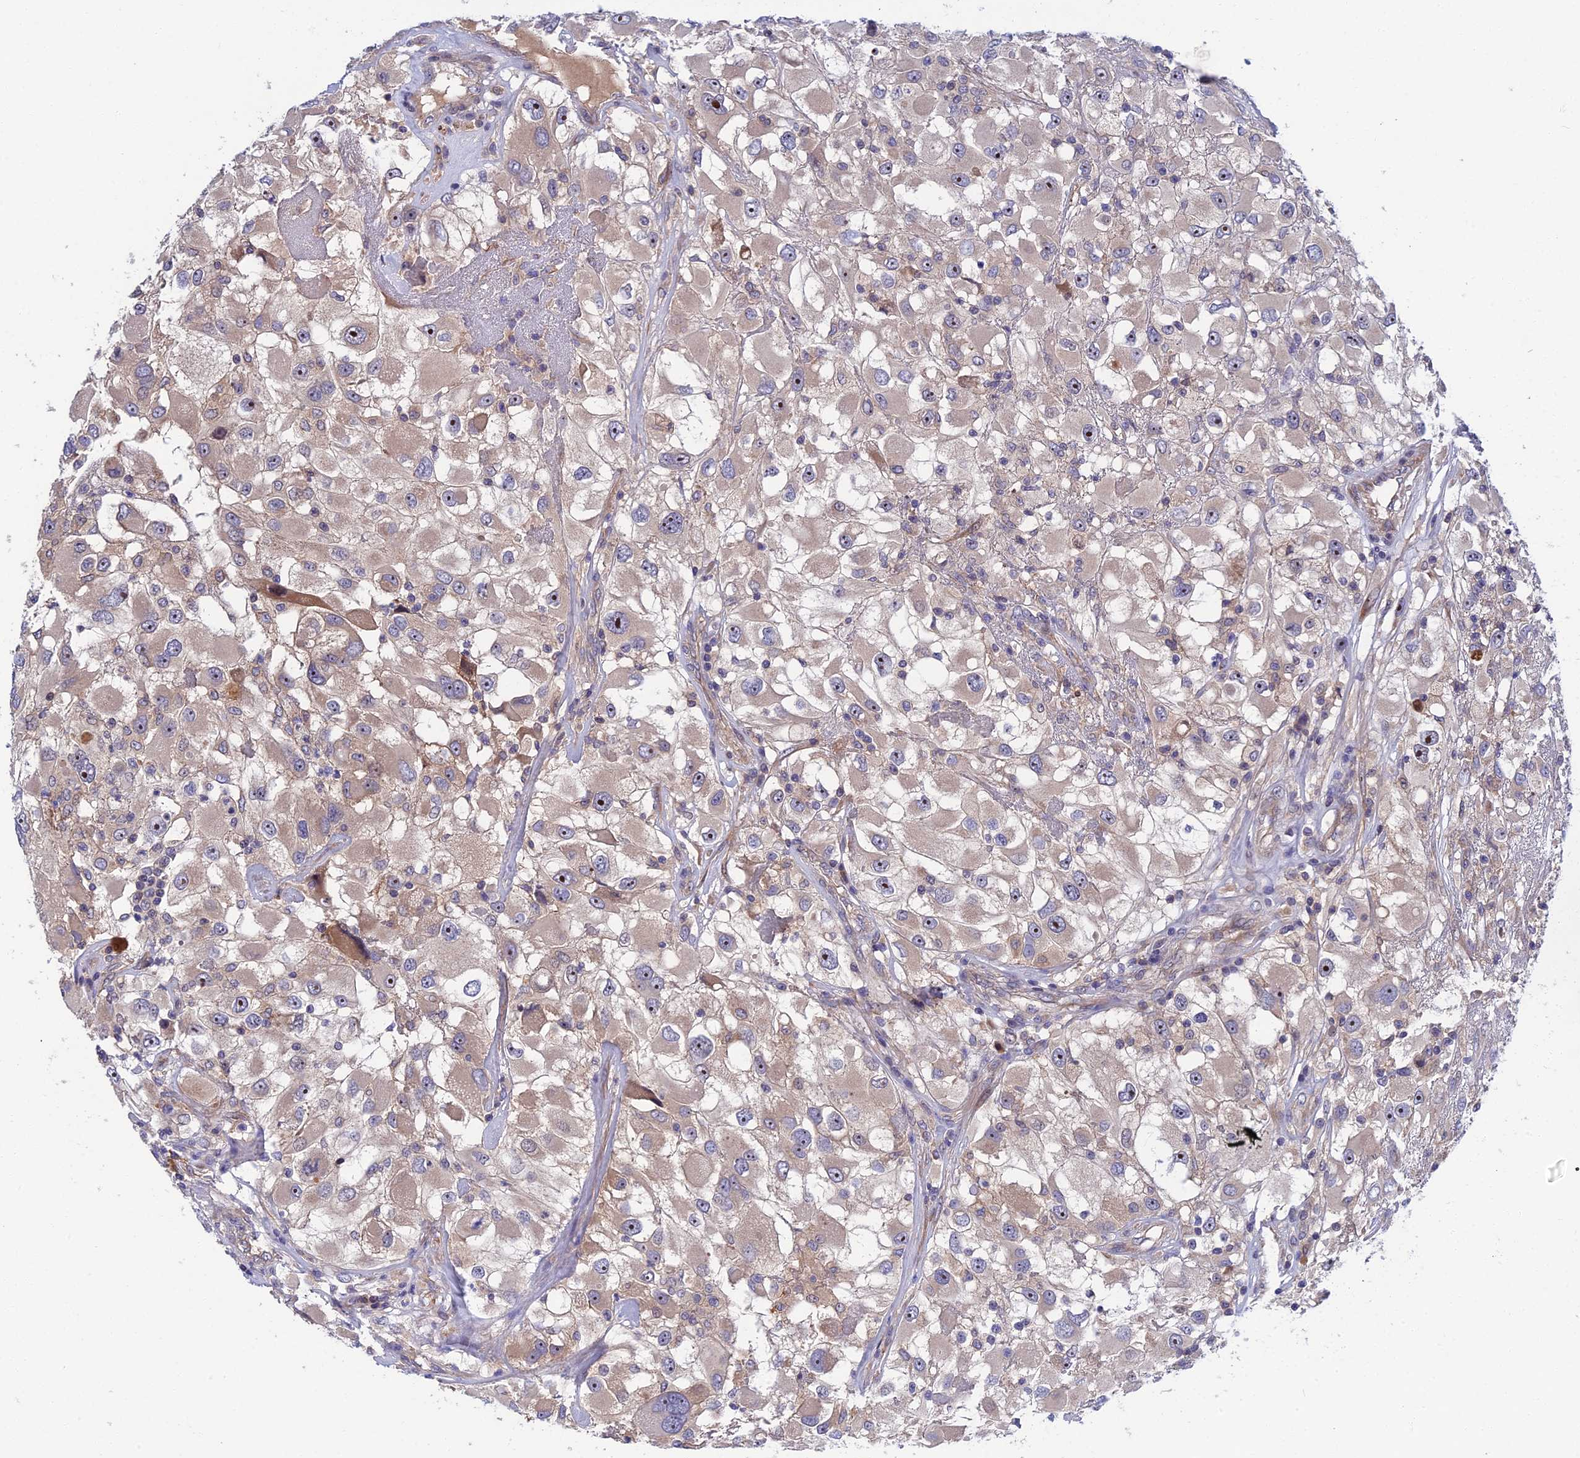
{"staining": {"intensity": "weak", "quantity": "<25%", "location": "cytoplasmic/membranous"}, "tissue": "renal cancer", "cell_type": "Tumor cells", "image_type": "cancer", "snomed": [{"axis": "morphology", "description": "Adenocarcinoma, NOS"}, {"axis": "topography", "description": "Kidney"}], "caption": "Immunohistochemistry (IHC) image of neoplastic tissue: human renal cancer (adenocarcinoma) stained with DAB (3,3'-diaminobenzidine) shows no significant protein staining in tumor cells. (Stains: DAB (3,3'-diaminobenzidine) immunohistochemistry (IHC) with hematoxylin counter stain, Microscopy: brightfield microscopy at high magnification).", "gene": "CRACD", "patient": {"sex": "female", "age": 52}}